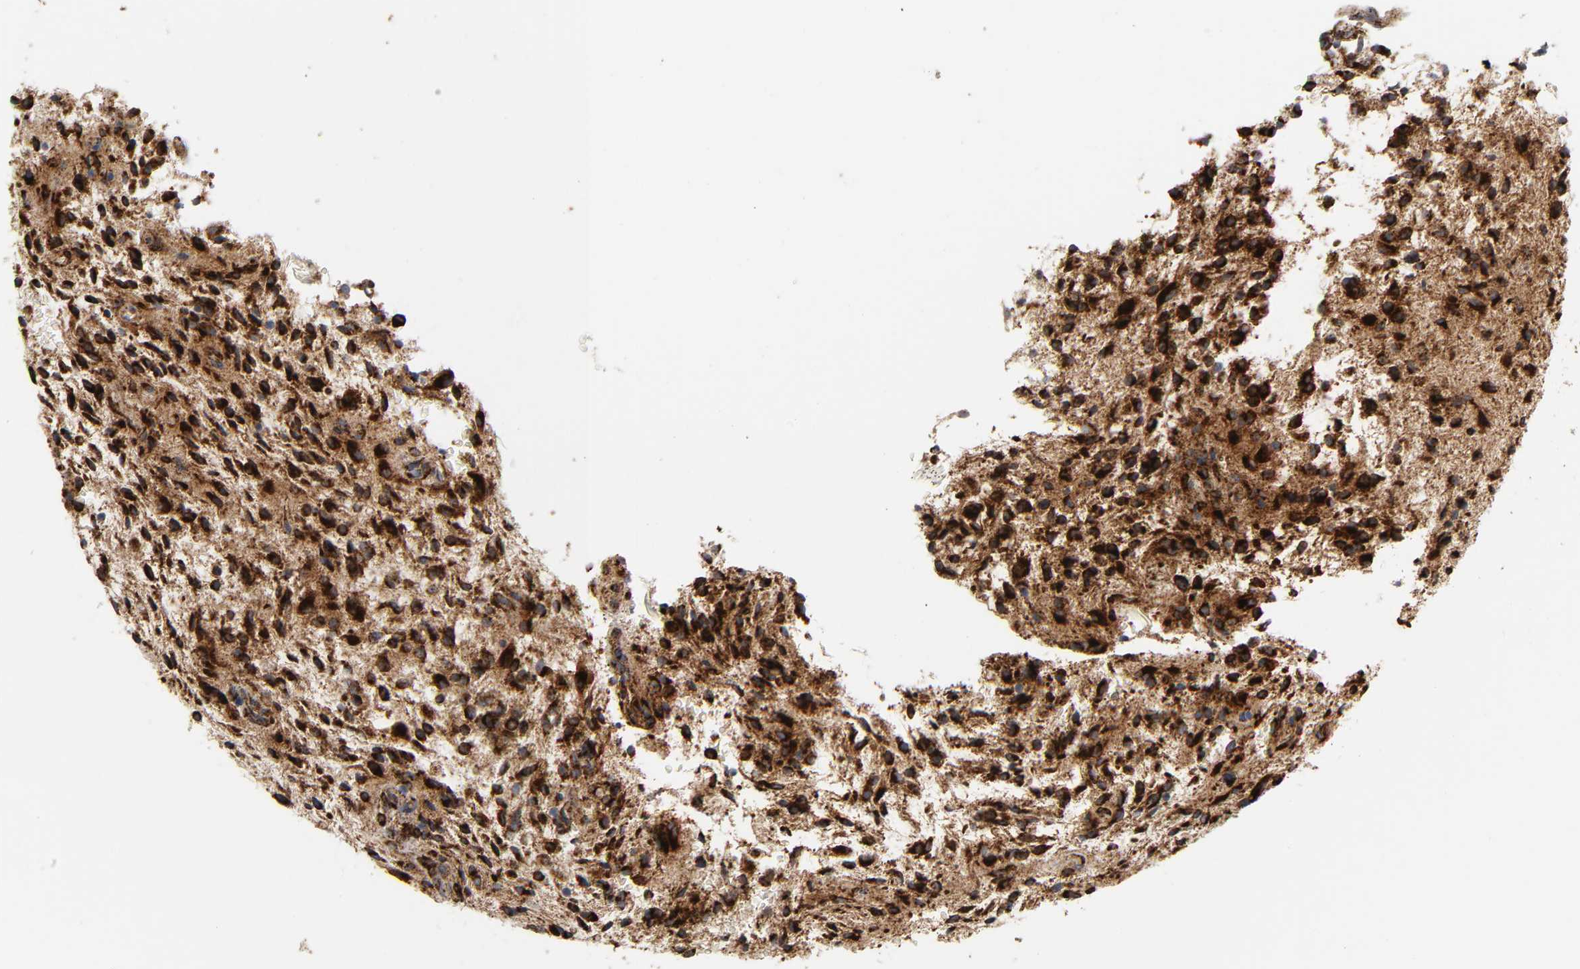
{"staining": {"intensity": "strong", "quantity": ">75%", "location": "cytoplasmic/membranous"}, "tissue": "glioma", "cell_type": "Tumor cells", "image_type": "cancer", "snomed": [{"axis": "morphology", "description": "Glioma, malignant, NOS"}, {"axis": "topography", "description": "Cerebellum"}], "caption": "IHC staining of malignant glioma, which demonstrates high levels of strong cytoplasmic/membranous expression in approximately >75% of tumor cells indicating strong cytoplasmic/membranous protein positivity. The staining was performed using DAB (3,3'-diaminobenzidine) (brown) for protein detection and nuclei were counterstained in hematoxylin (blue).", "gene": "PSAP", "patient": {"sex": "female", "age": 10}}